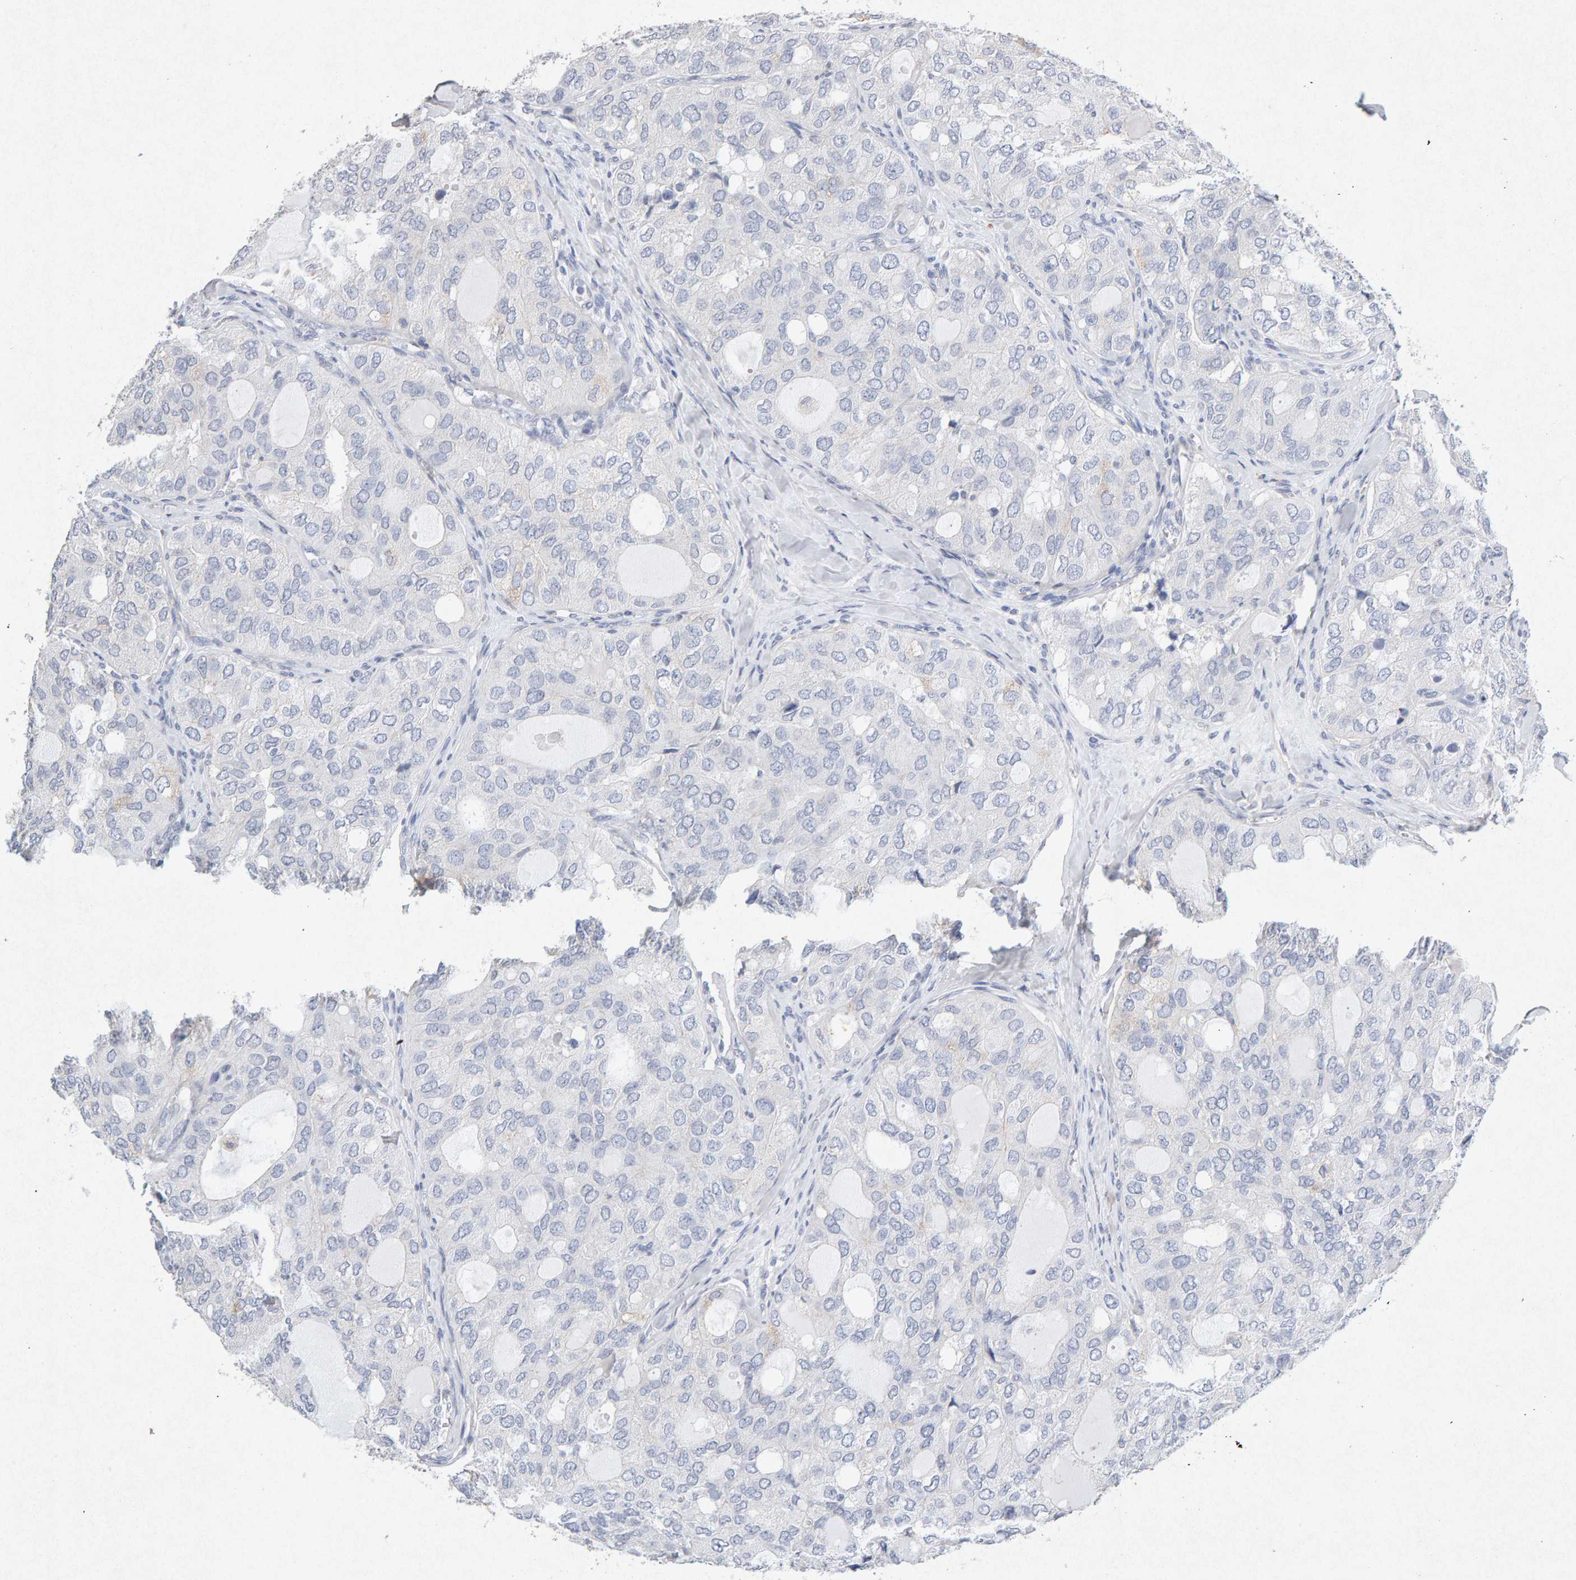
{"staining": {"intensity": "negative", "quantity": "none", "location": "none"}, "tissue": "thyroid cancer", "cell_type": "Tumor cells", "image_type": "cancer", "snomed": [{"axis": "morphology", "description": "Follicular adenoma carcinoma, NOS"}, {"axis": "topography", "description": "Thyroid gland"}], "caption": "The IHC image has no significant positivity in tumor cells of follicular adenoma carcinoma (thyroid) tissue.", "gene": "PTPRM", "patient": {"sex": "male", "age": 75}}